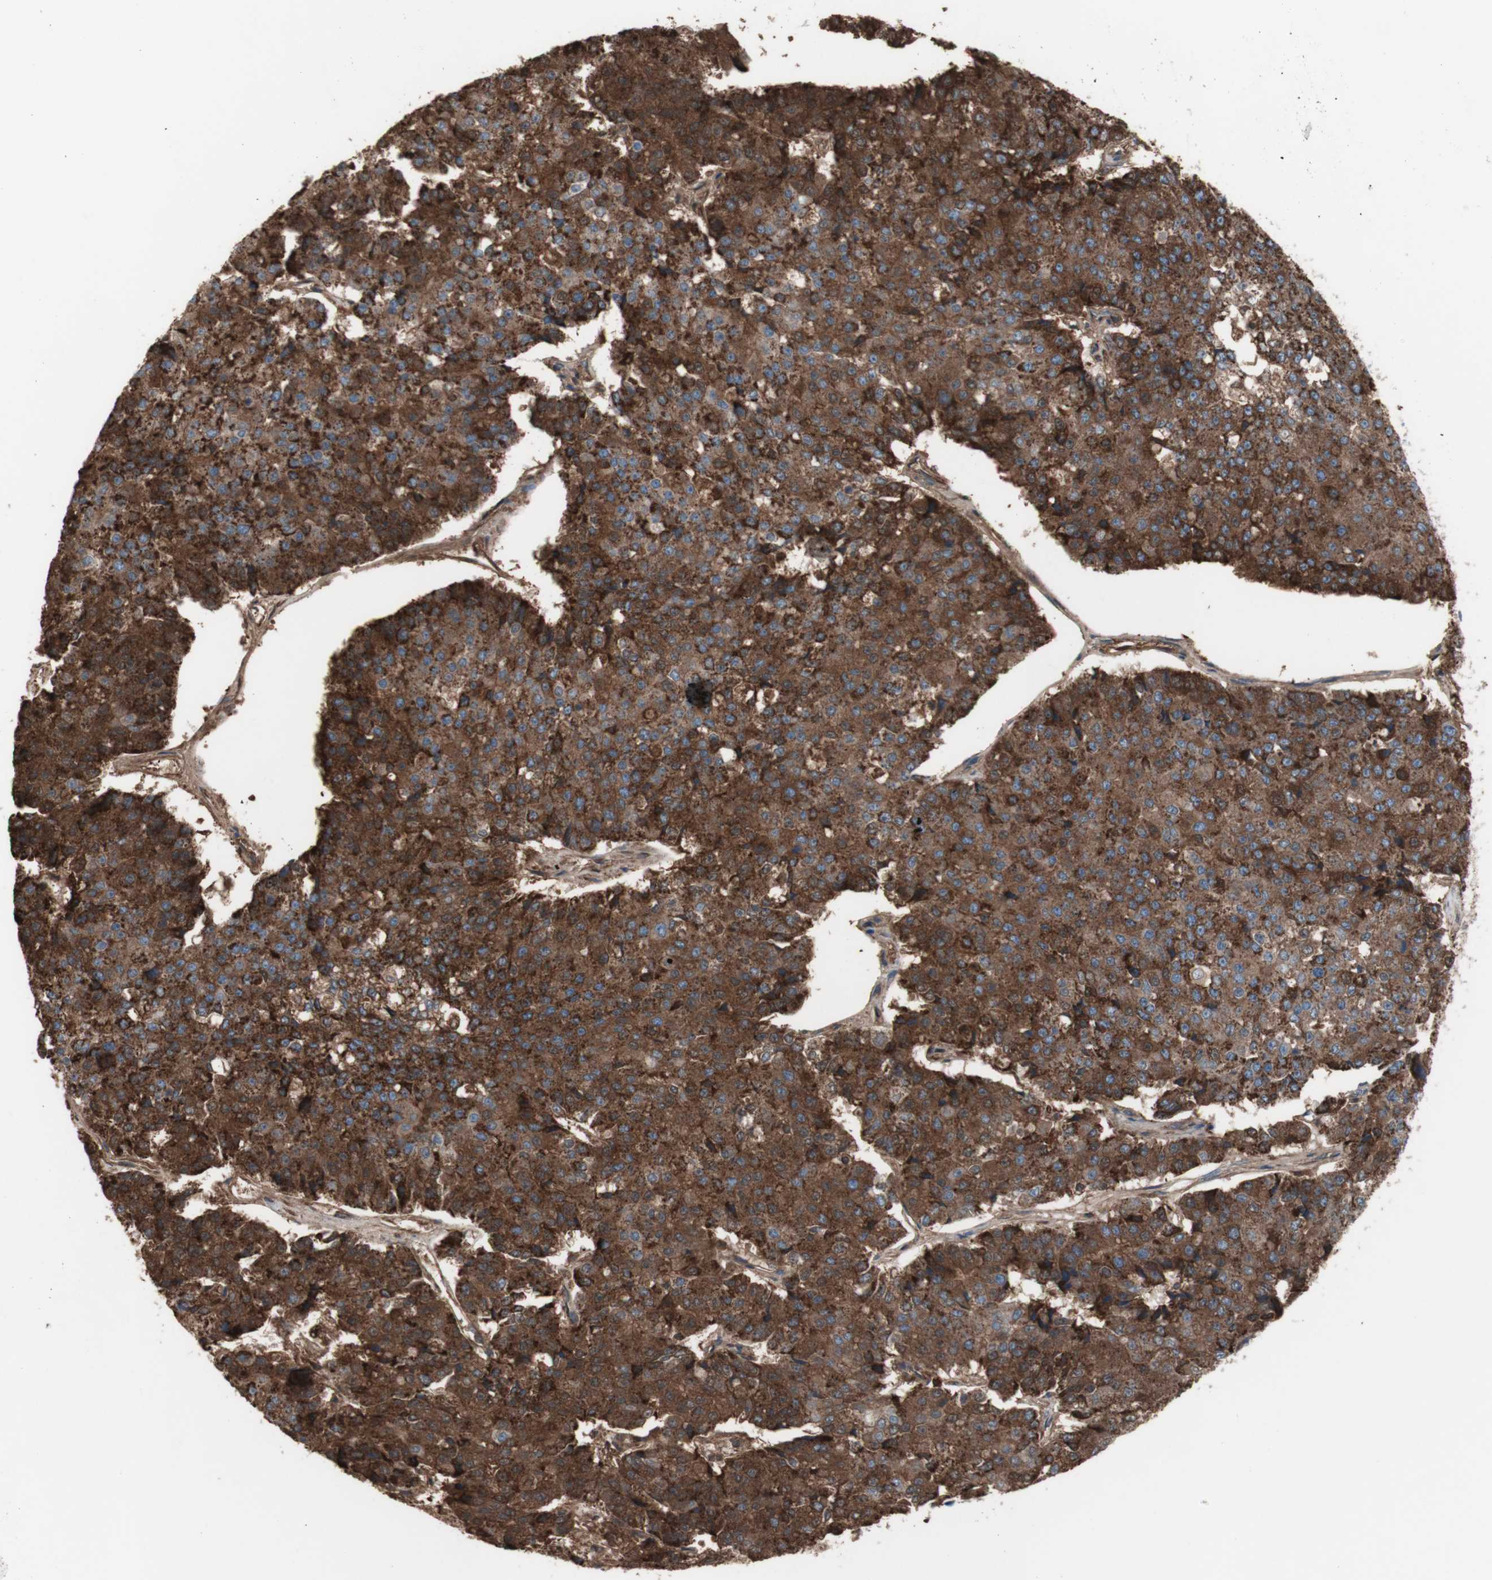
{"staining": {"intensity": "strong", "quantity": ">75%", "location": "cytoplasmic/membranous"}, "tissue": "pancreatic cancer", "cell_type": "Tumor cells", "image_type": "cancer", "snomed": [{"axis": "morphology", "description": "Adenocarcinoma, NOS"}, {"axis": "topography", "description": "Pancreas"}], "caption": "Immunohistochemistry micrograph of neoplastic tissue: pancreatic adenocarcinoma stained using immunohistochemistry (IHC) demonstrates high levels of strong protein expression localized specifically in the cytoplasmic/membranous of tumor cells, appearing as a cytoplasmic/membranous brown color.", "gene": "CD46", "patient": {"sex": "male", "age": 50}}